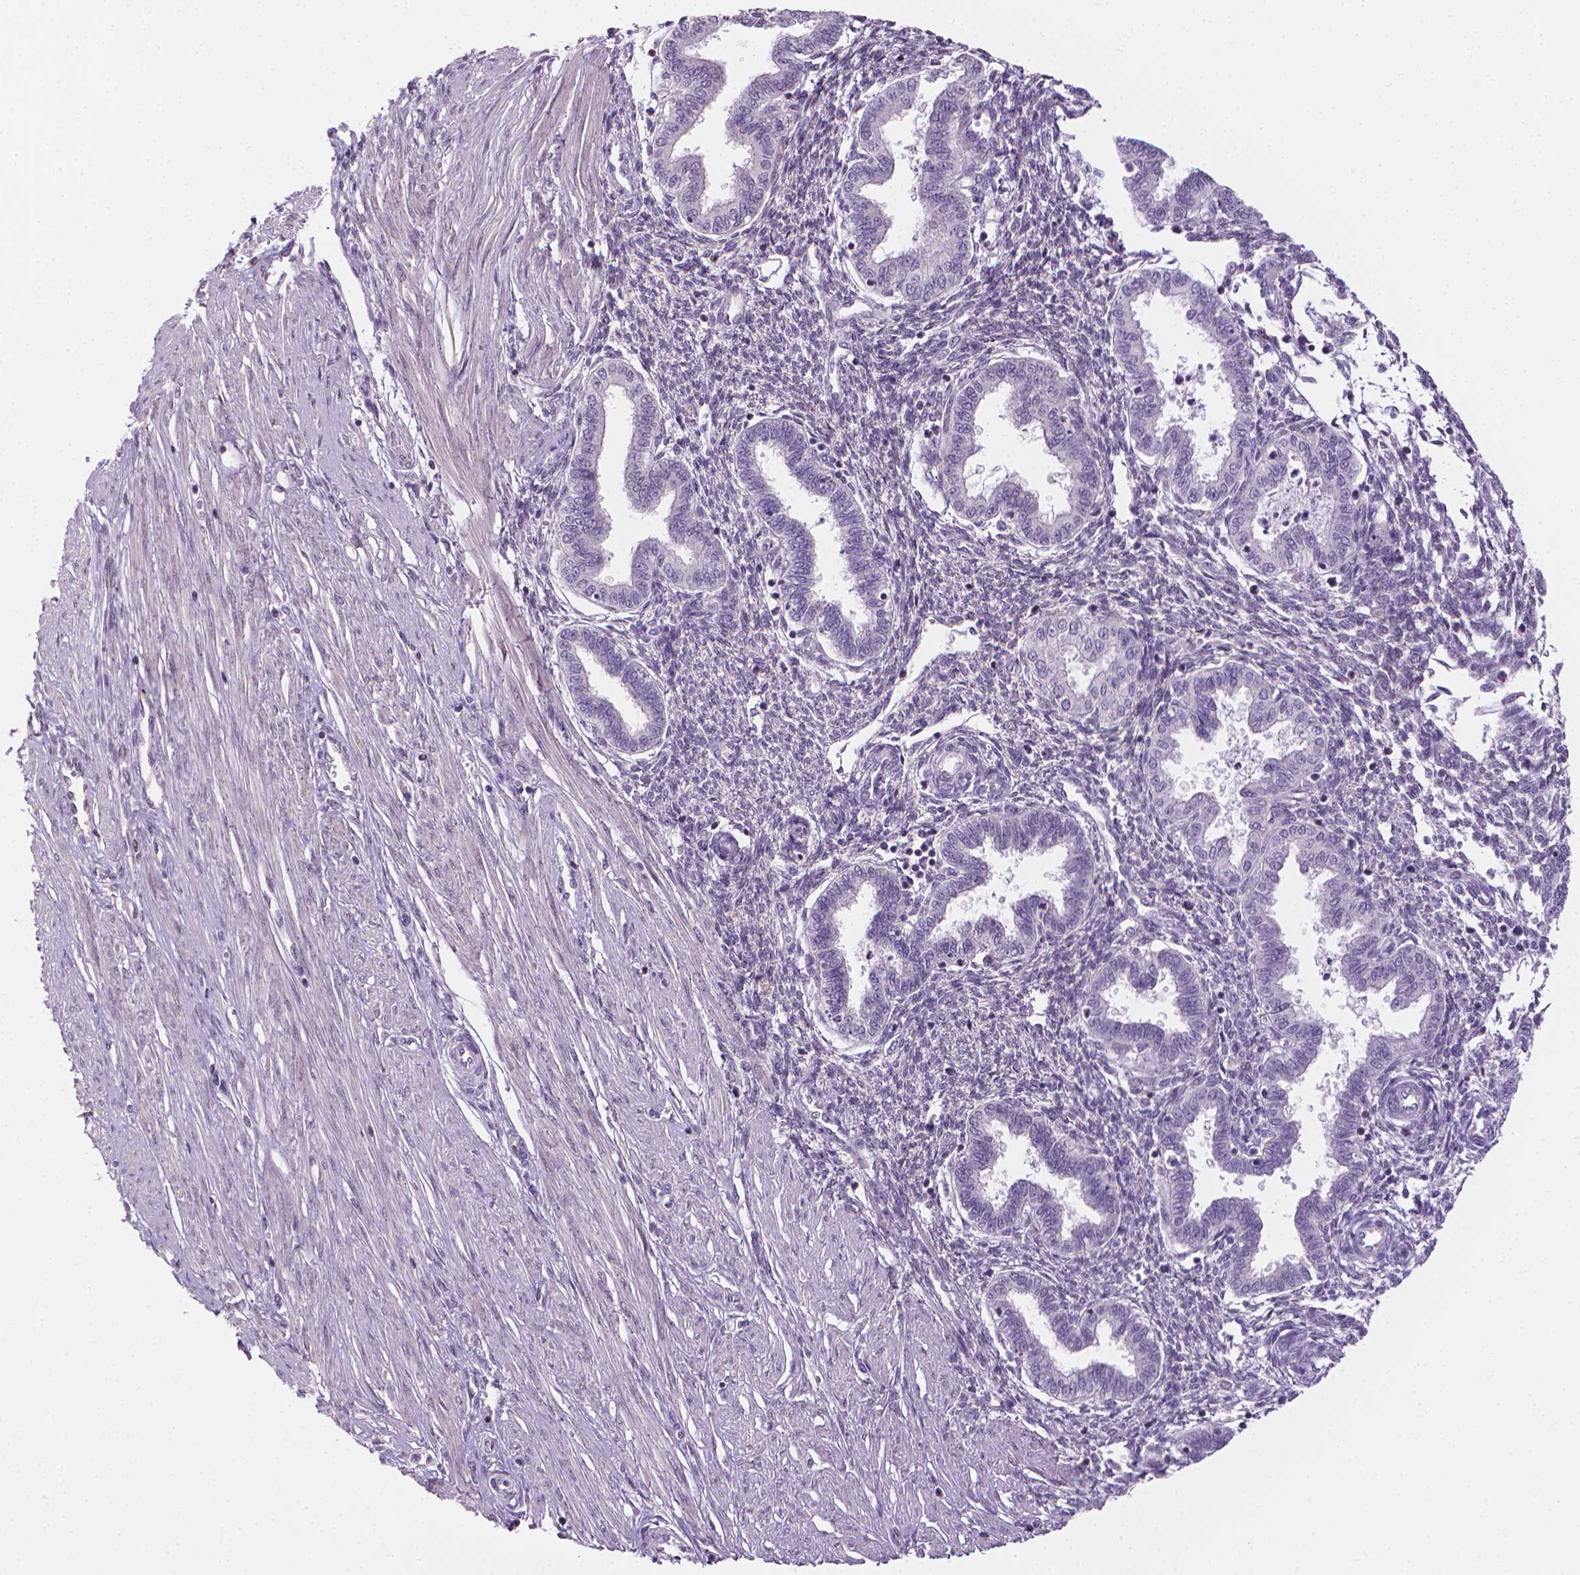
{"staining": {"intensity": "negative", "quantity": "none", "location": "none"}, "tissue": "endometrium", "cell_type": "Cells in endometrial stroma", "image_type": "normal", "snomed": [{"axis": "morphology", "description": "Normal tissue, NOS"}, {"axis": "topography", "description": "Endometrium"}], "caption": "Immunohistochemistry (IHC) photomicrograph of unremarkable endometrium: human endometrium stained with DAB (3,3'-diaminobenzidine) shows no significant protein expression in cells in endometrial stroma.", "gene": "NCAN", "patient": {"sex": "female", "age": 33}}